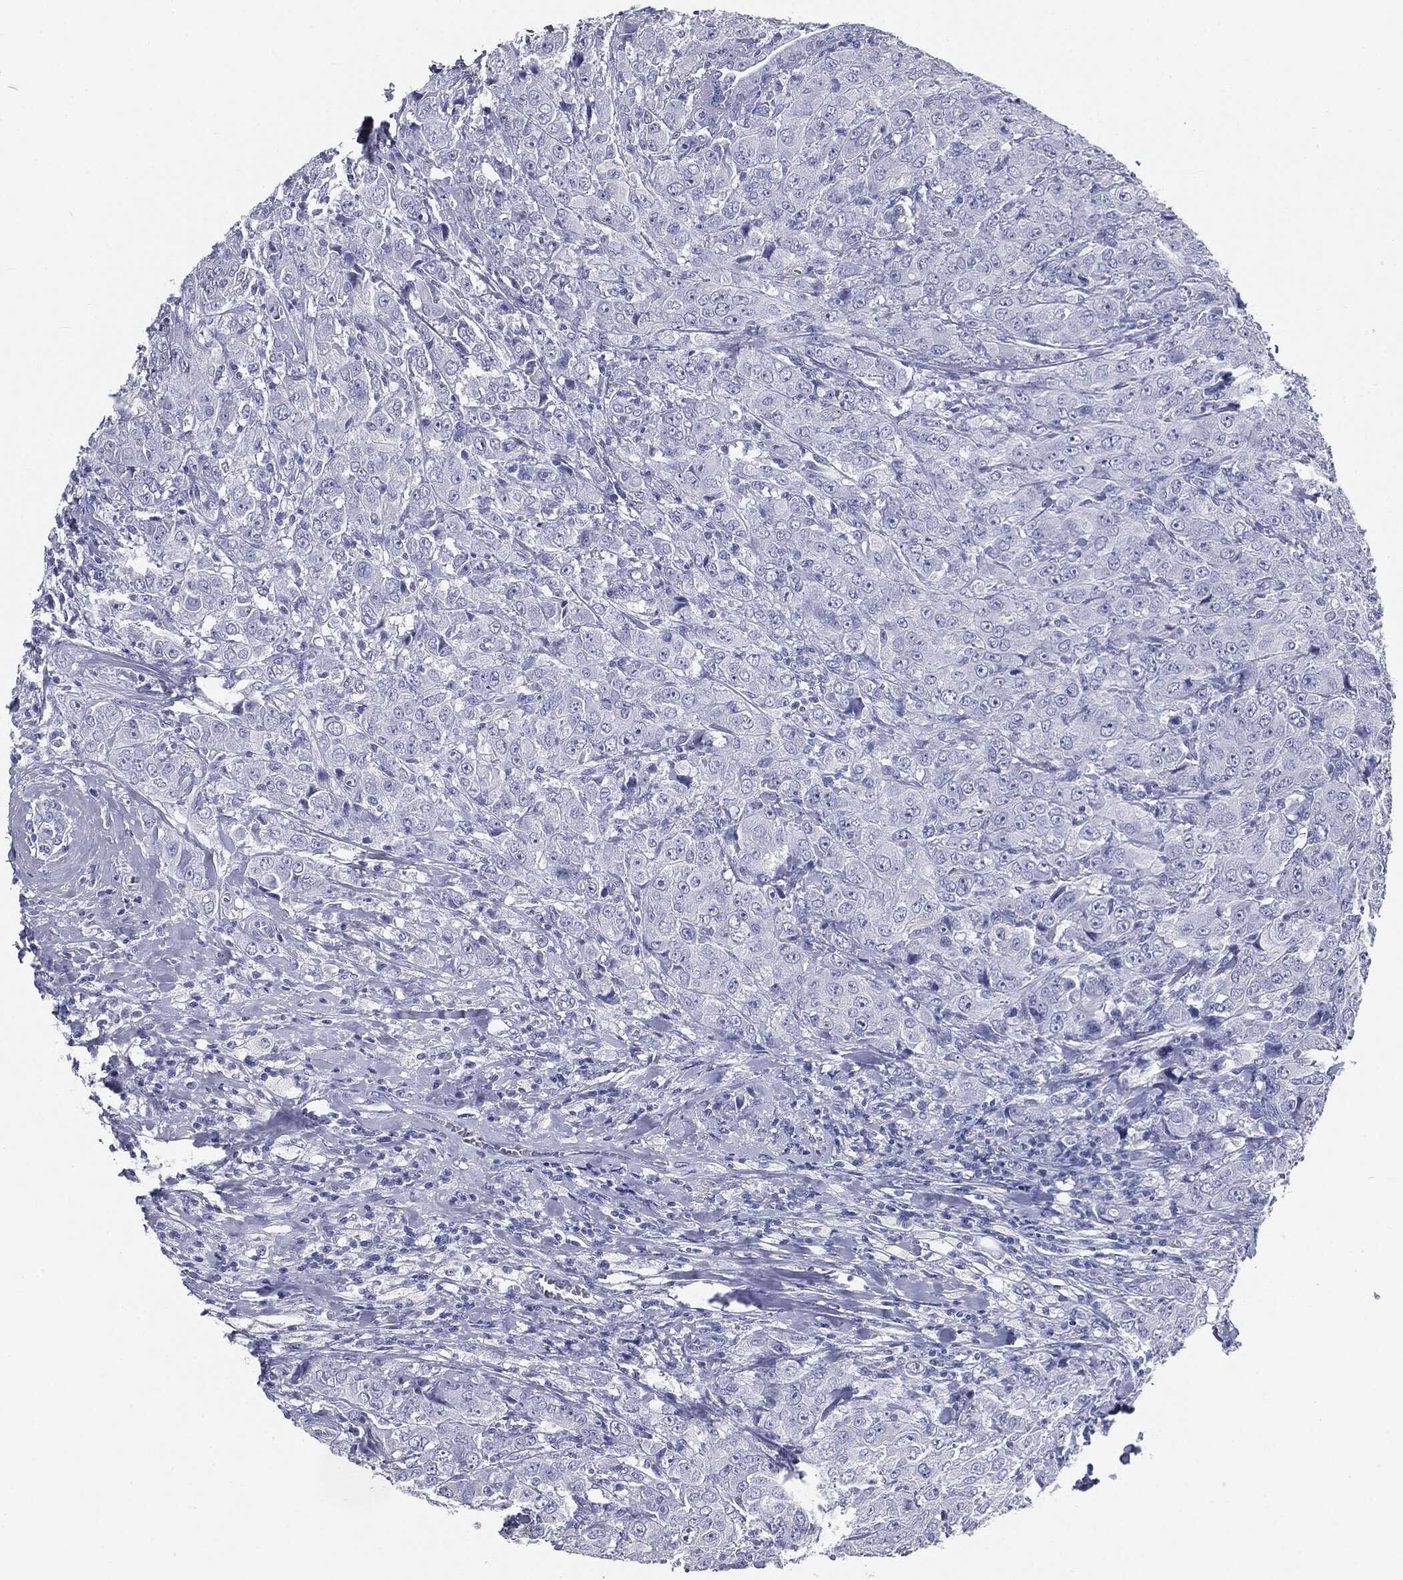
{"staining": {"intensity": "negative", "quantity": "none", "location": "none"}, "tissue": "breast cancer", "cell_type": "Tumor cells", "image_type": "cancer", "snomed": [{"axis": "morphology", "description": "Duct carcinoma"}, {"axis": "topography", "description": "Breast"}], "caption": "Infiltrating ductal carcinoma (breast) was stained to show a protein in brown. There is no significant staining in tumor cells.", "gene": "CUZD1", "patient": {"sex": "female", "age": 43}}